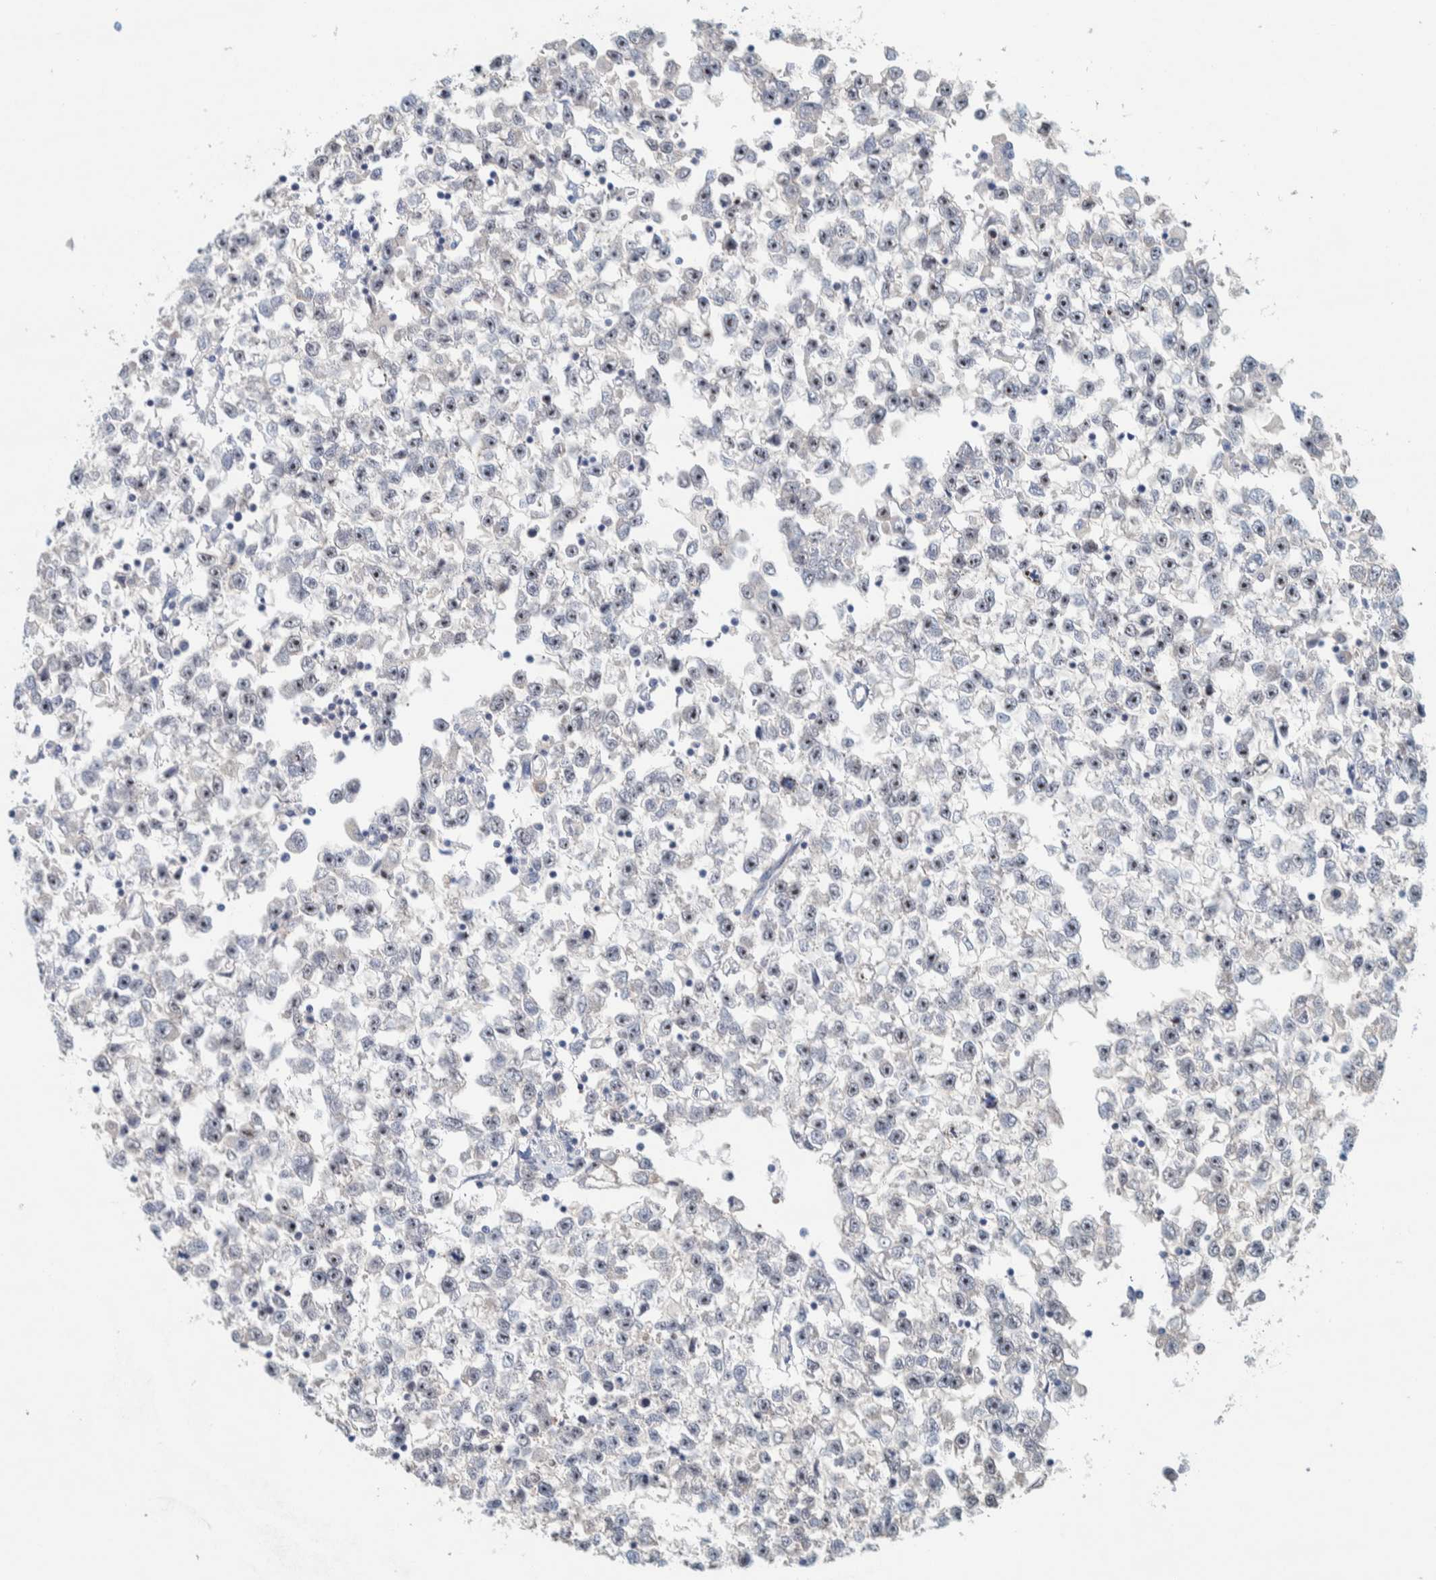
{"staining": {"intensity": "moderate", "quantity": "25%-75%", "location": "nuclear"}, "tissue": "testis cancer", "cell_type": "Tumor cells", "image_type": "cancer", "snomed": [{"axis": "morphology", "description": "Seminoma, NOS"}, {"axis": "morphology", "description": "Carcinoma, Embryonal, NOS"}, {"axis": "topography", "description": "Testis"}], "caption": "Immunohistochemical staining of human embryonal carcinoma (testis) reveals medium levels of moderate nuclear expression in about 25%-75% of tumor cells.", "gene": "NOL11", "patient": {"sex": "male", "age": 51}}